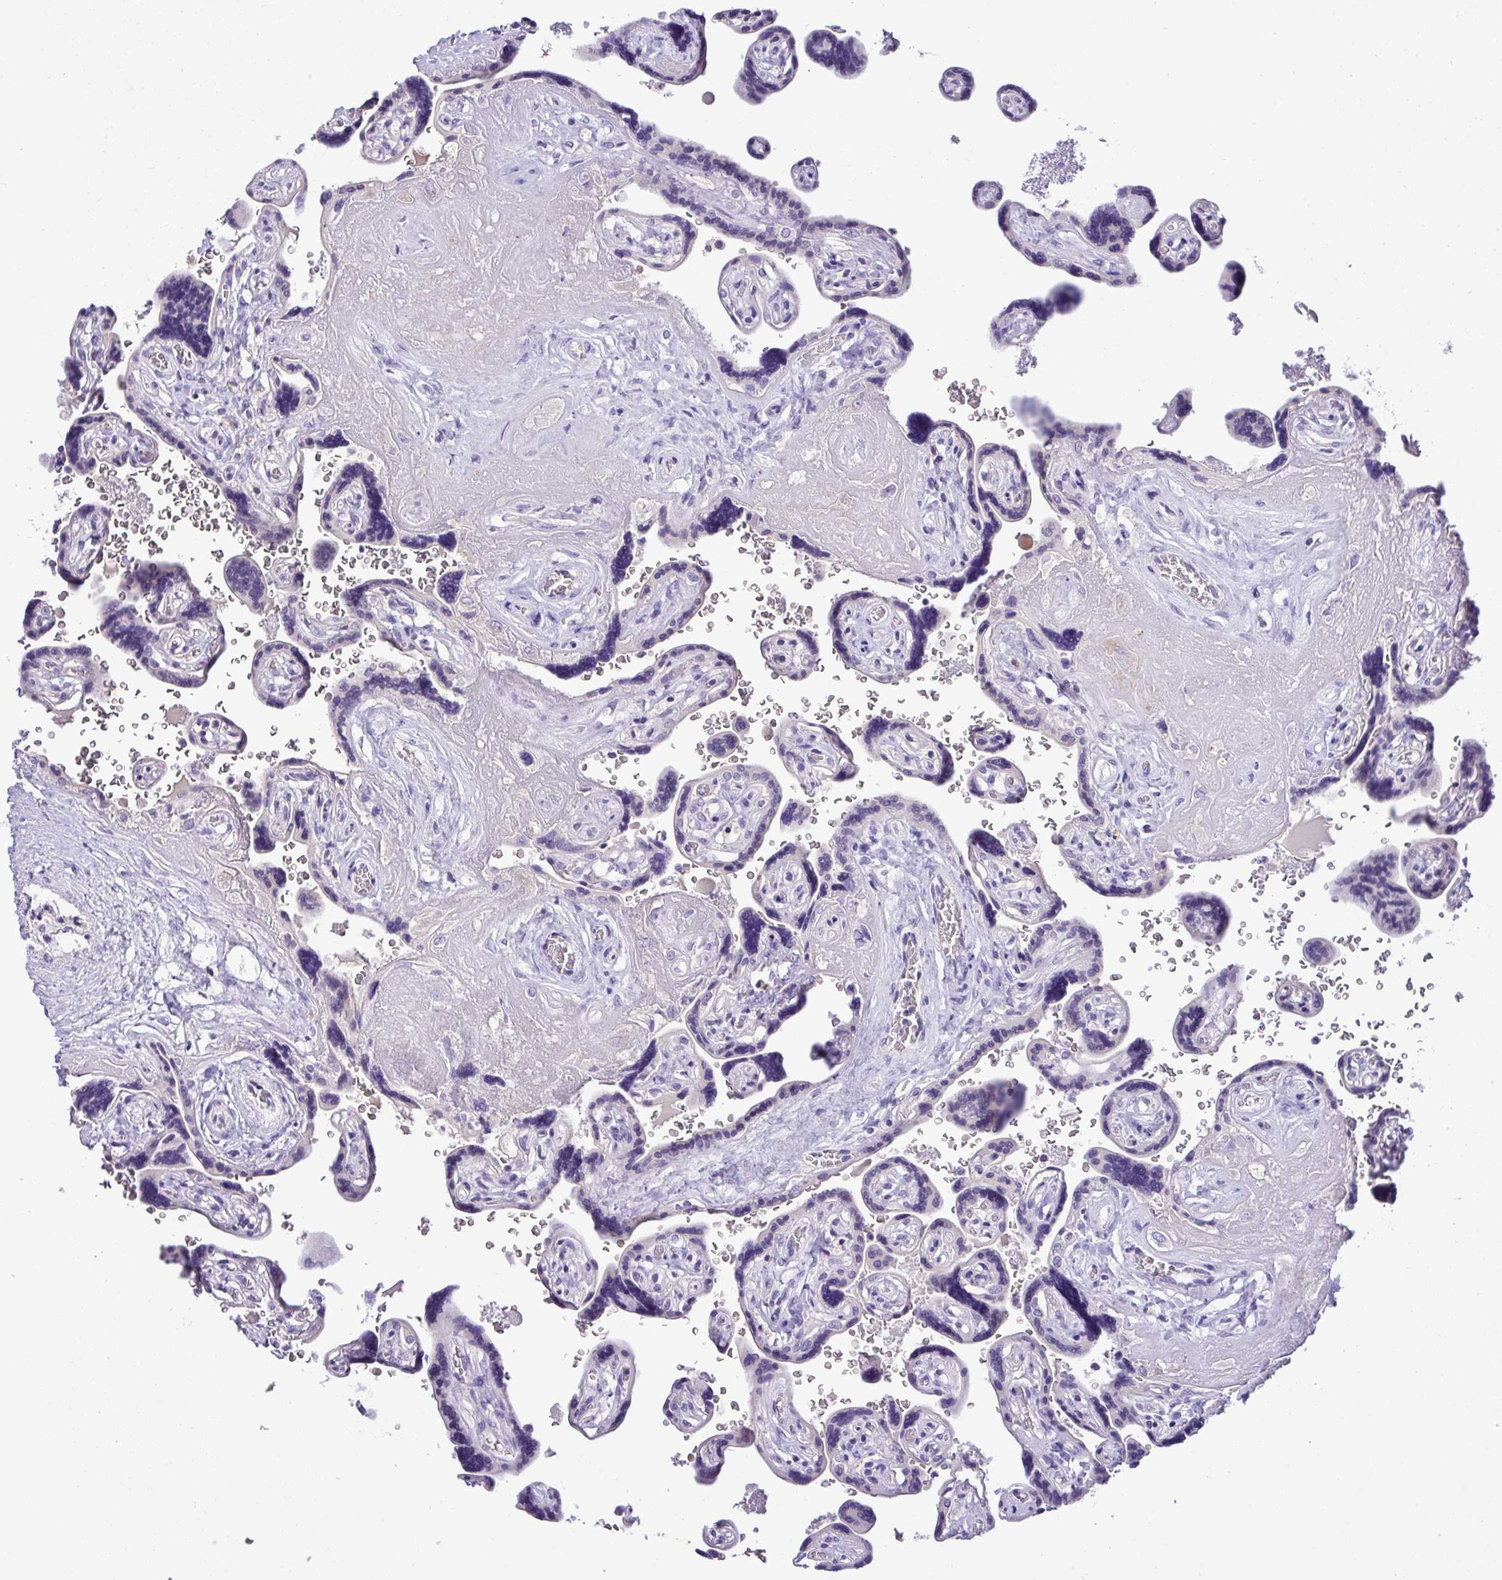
{"staining": {"intensity": "negative", "quantity": "none", "location": "none"}, "tissue": "placenta", "cell_type": "Decidual cells", "image_type": "normal", "snomed": [{"axis": "morphology", "description": "Normal tissue, NOS"}, {"axis": "topography", "description": "Placenta"}], "caption": "This photomicrograph is of unremarkable placenta stained with IHC to label a protein in brown with the nuclei are counter-stained blue. There is no staining in decidual cells.", "gene": "ST8SIA2", "patient": {"sex": "female", "age": 32}}